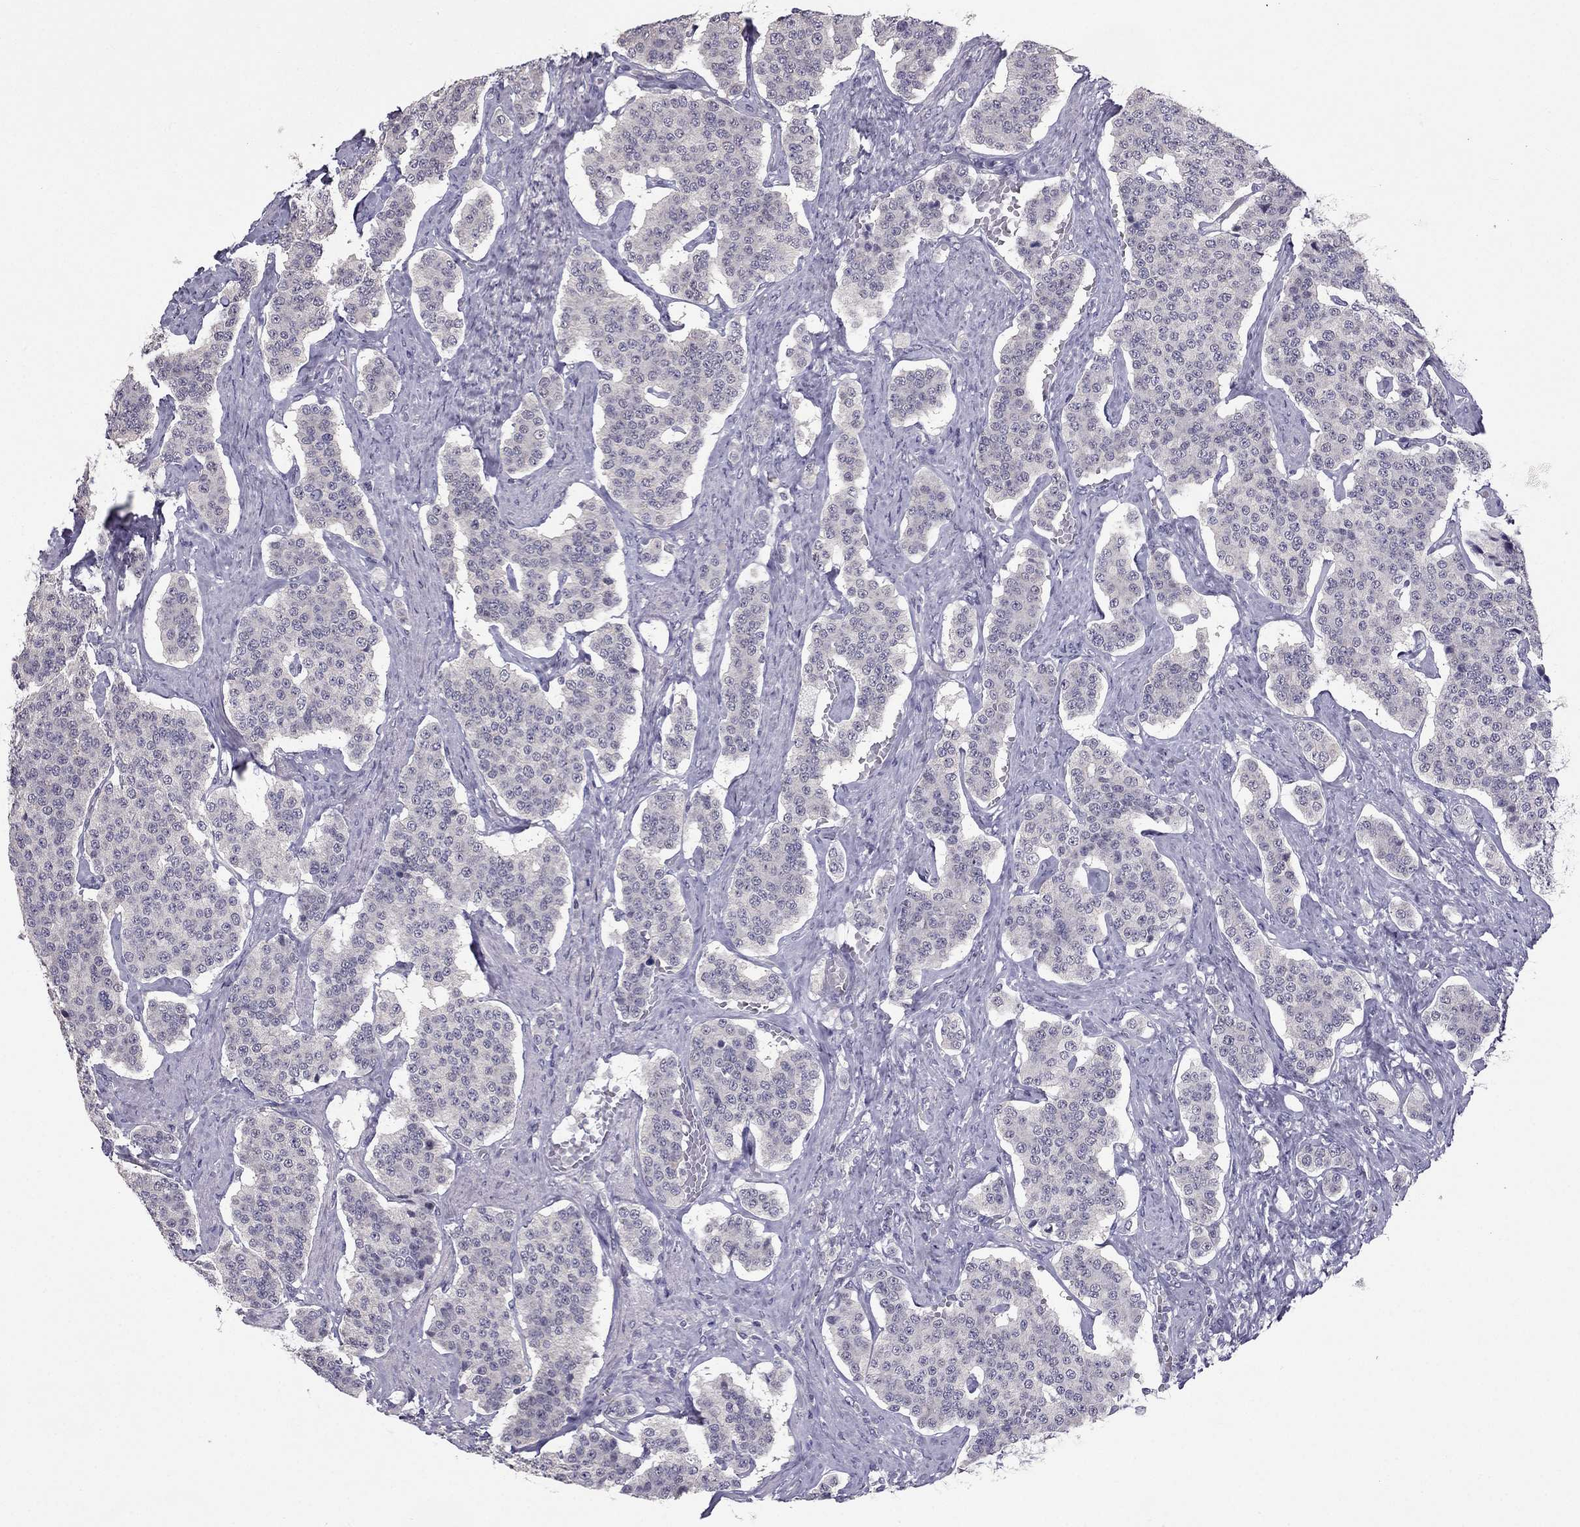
{"staining": {"intensity": "negative", "quantity": "none", "location": "none"}, "tissue": "carcinoid", "cell_type": "Tumor cells", "image_type": "cancer", "snomed": [{"axis": "morphology", "description": "Carcinoid, malignant, NOS"}, {"axis": "topography", "description": "Small intestine"}], "caption": "This is an IHC photomicrograph of human carcinoid (malignant). There is no expression in tumor cells.", "gene": "HSFX1", "patient": {"sex": "female", "age": 58}}